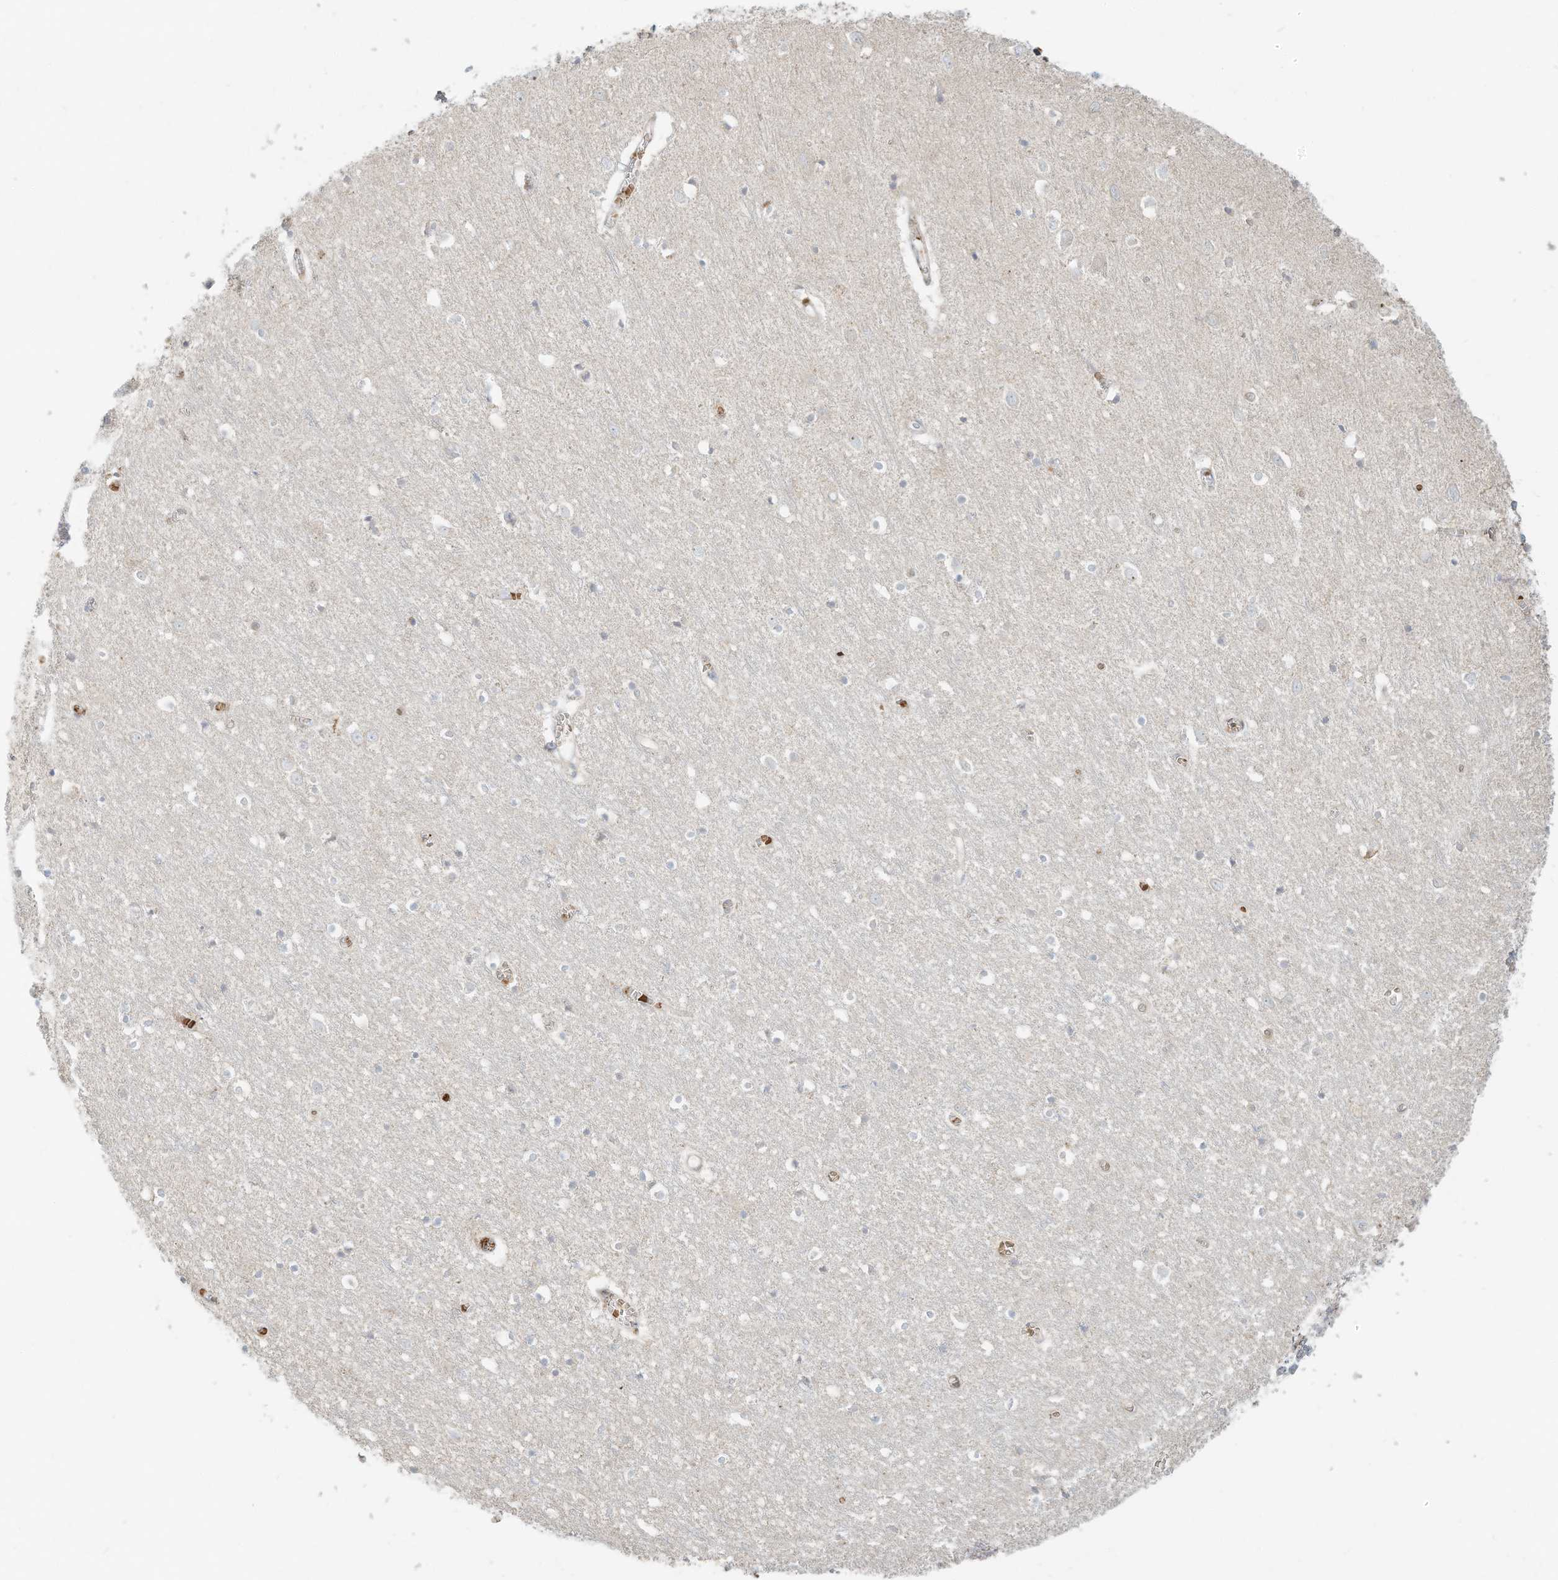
{"staining": {"intensity": "negative", "quantity": "none", "location": "none"}, "tissue": "cerebral cortex", "cell_type": "Endothelial cells", "image_type": "normal", "snomed": [{"axis": "morphology", "description": "Normal tissue, NOS"}, {"axis": "topography", "description": "Cerebral cortex"}], "caption": "This is an immunohistochemistry (IHC) histopathology image of benign cerebral cortex. There is no staining in endothelial cells.", "gene": "OFD1", "patient": {"sex": "female", "age": 64}}